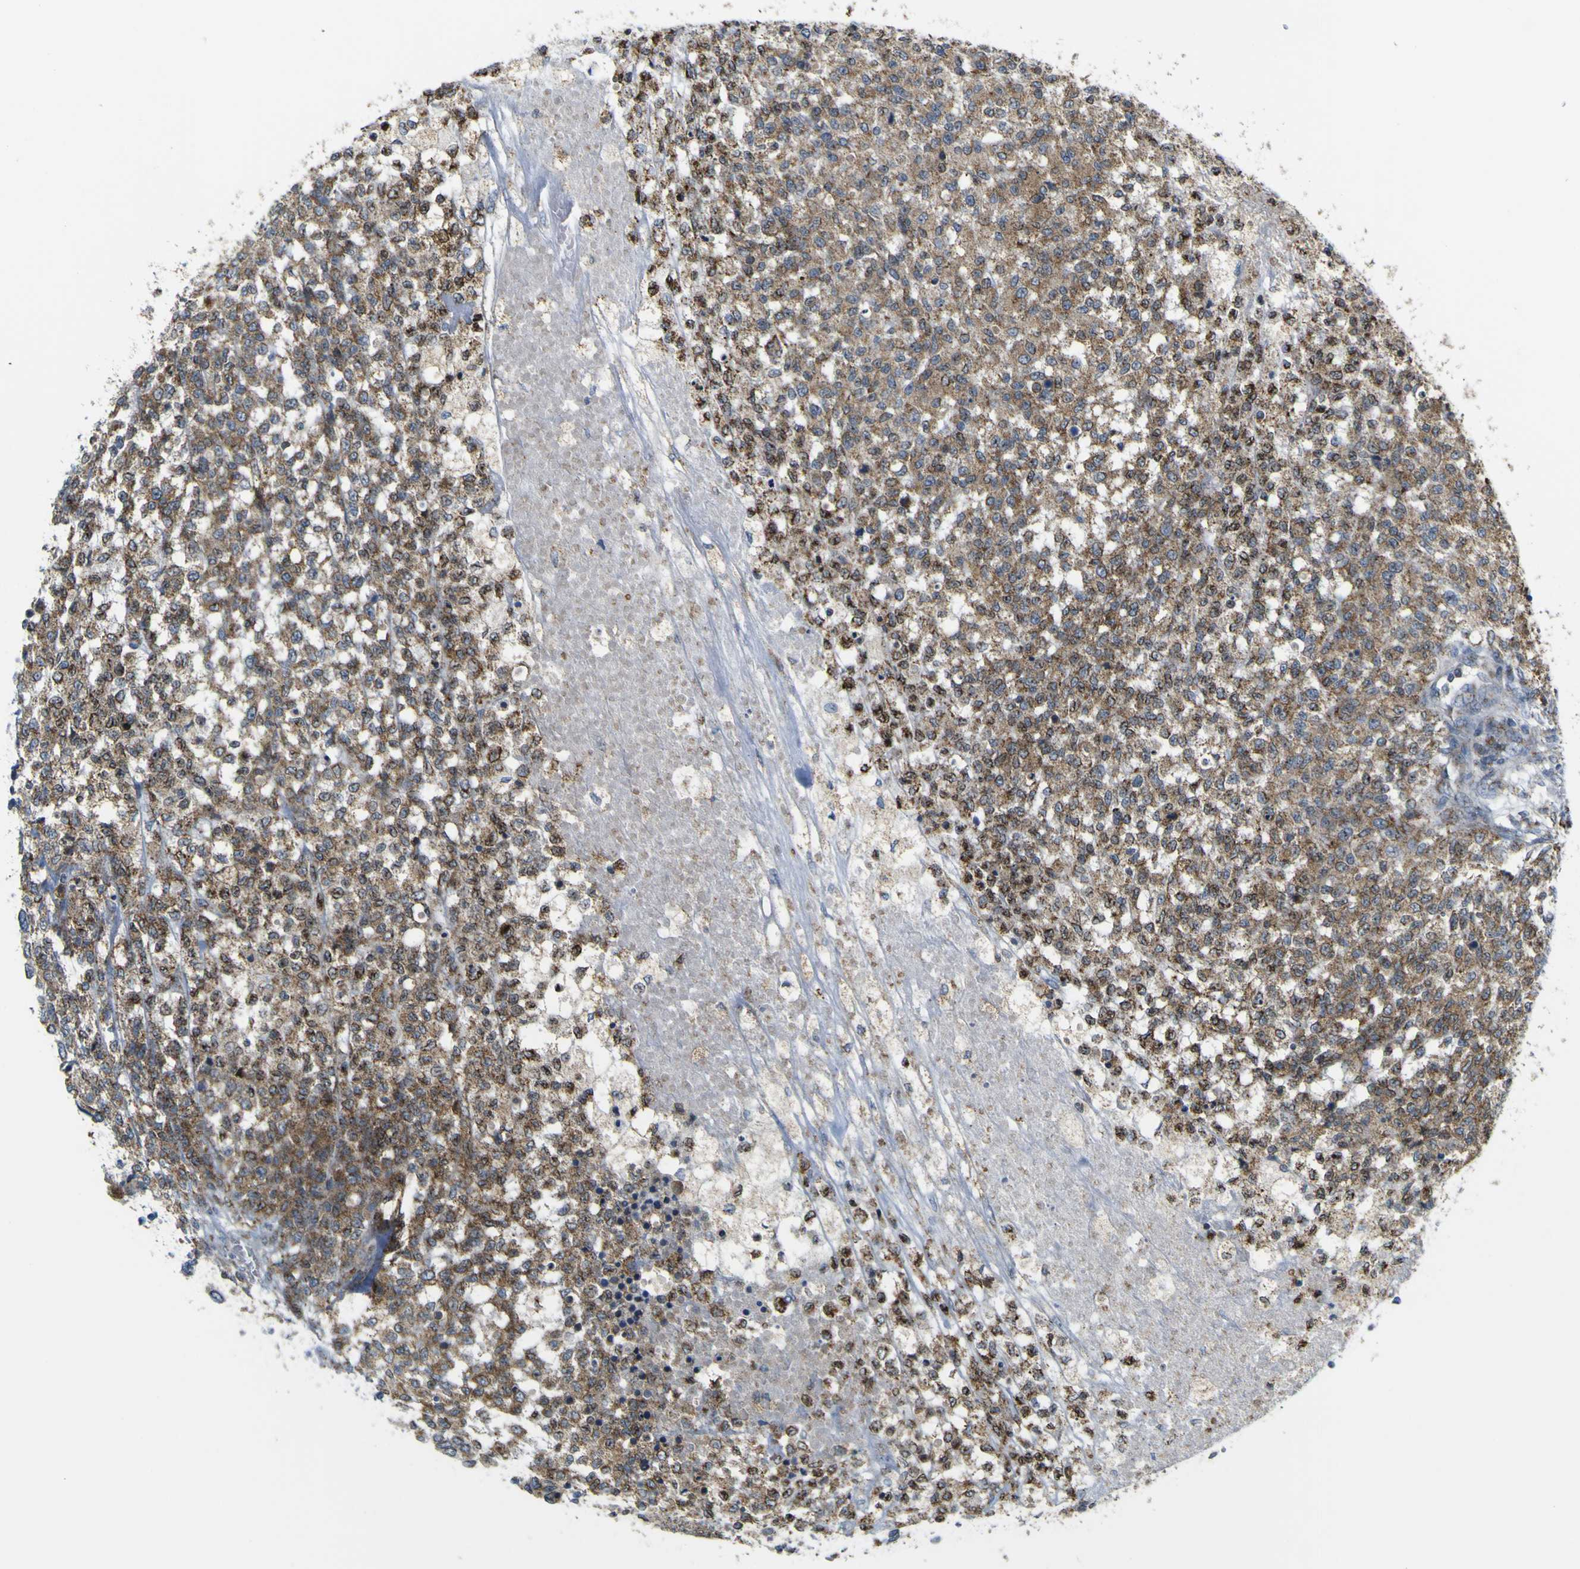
{"staining": {"intensity": "moderate", "quantity": ">75%", "location": "cytoplasmic/membranous"}, "tissue": "testis cancer", "cell_type": "Tumor cells", "image_type": "cancer", "snomed": [{"axis": "morphology", "description": "Seminoma, NOS"}, {"axis": "topography", "description": "Testis"}], "caption": "A histopathology image showing moderate cytoplasmic/membranous staining in approximately >75% of tumor cells in testis cancer, as visualized by brown immunohistochemical staining.", "gene": "ACBD5", "patient": {"sex": "male", "age": 59}}